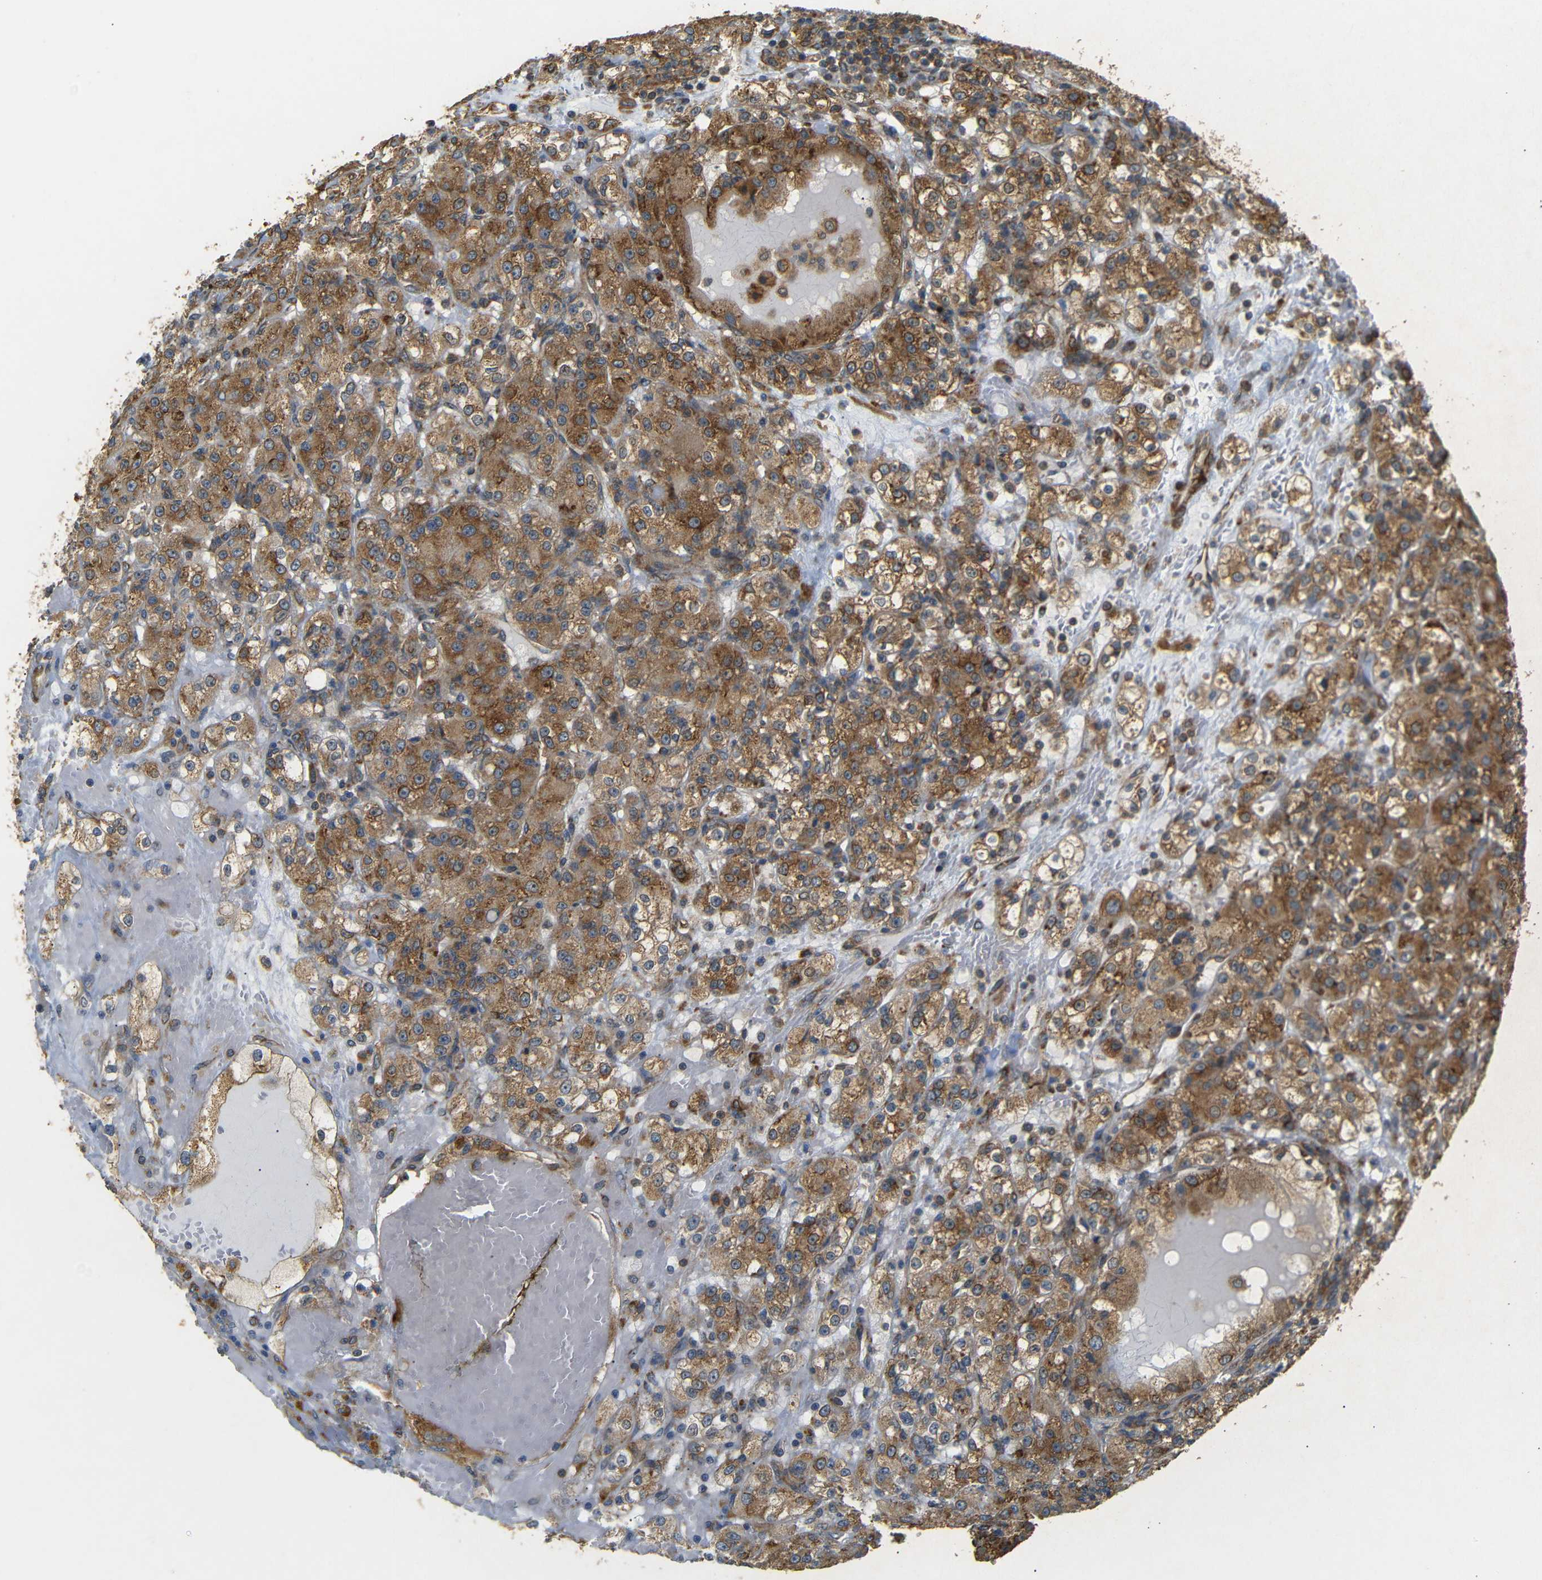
{"staining": {"intensity": "moderate", "quantity": ">75%", "location": "cytoplasmic/membranous"}, "tissue": "renal cancer", "cell_type": "Tumor cells", "image_type": "cancer", "snomed": [{"axis": "morphology", "description": "Normal tissue, NOS"}, {"axis": "morphology", "description": "Adenocarcinoma, NOS"}, {"axis": "topography", "description": "Kidney"}], "caption": "Immunohistochemistry (DAB (3,3'-diaminobenzidine)) staining of renal cancer reveals moderate cytoplasmic/membranous protein staining in approximately >75% of tumor cells.", "gene": "BTF3", "patient": {"sex": "male", "age": 61}}